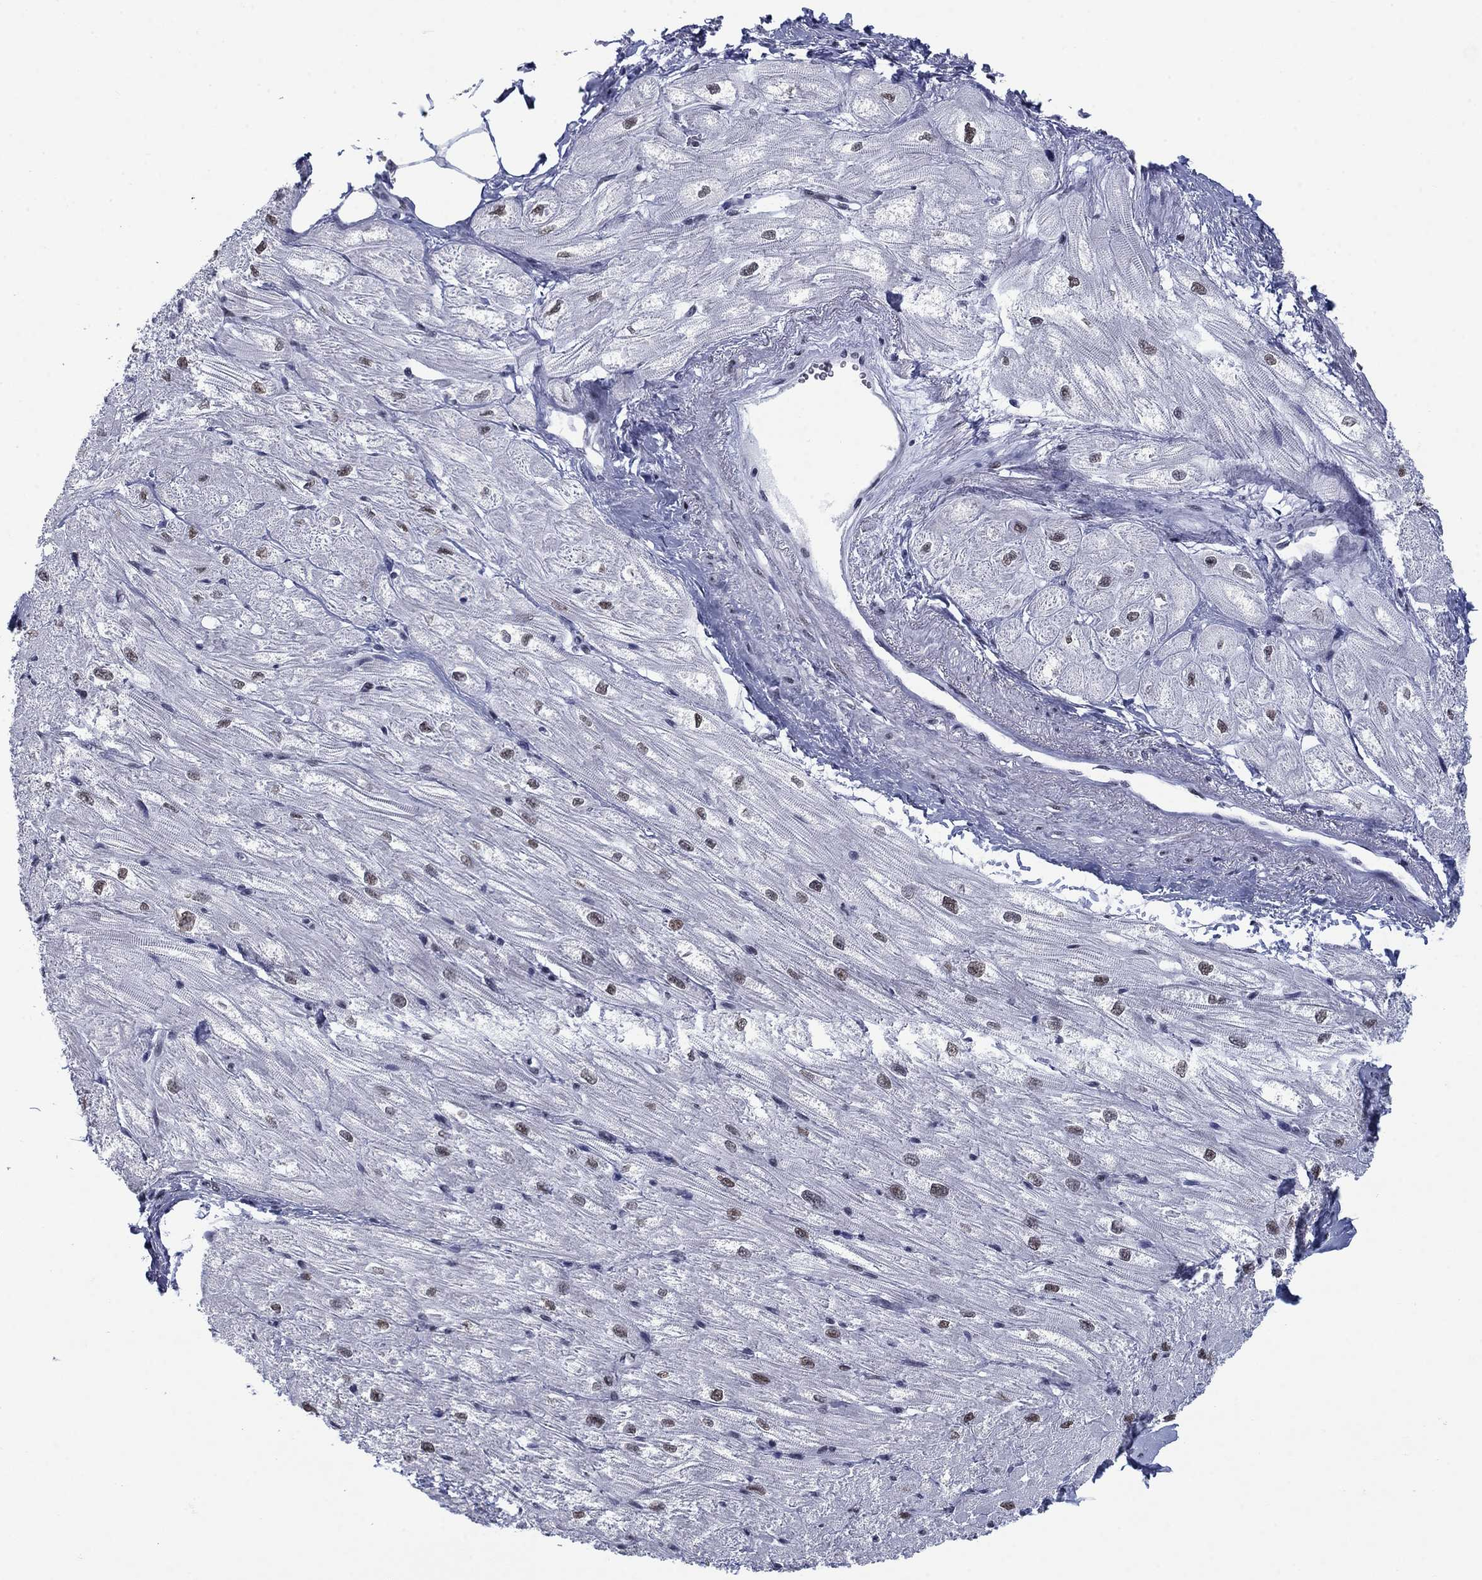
{"staining": {"intensity": "negative", "quantity": "none", "location": "none"}, "tissue": "heart muscle", "cell_type": "Cardiomyocytes", "image_type": "normal", "snomed": [{"axis": "morphology", "description": "Normal tissue, NOS"}, {"axis": "topography", "description": "Heart"}], "caption": "A photomicrograph of heart muscle stained for a protein displays no brown staining in cardiomyocytes. (DAB IHC with hematoxylin counter stain).", "gene": "NPAS3", "patient": {"sex": "male", "age": 57}}